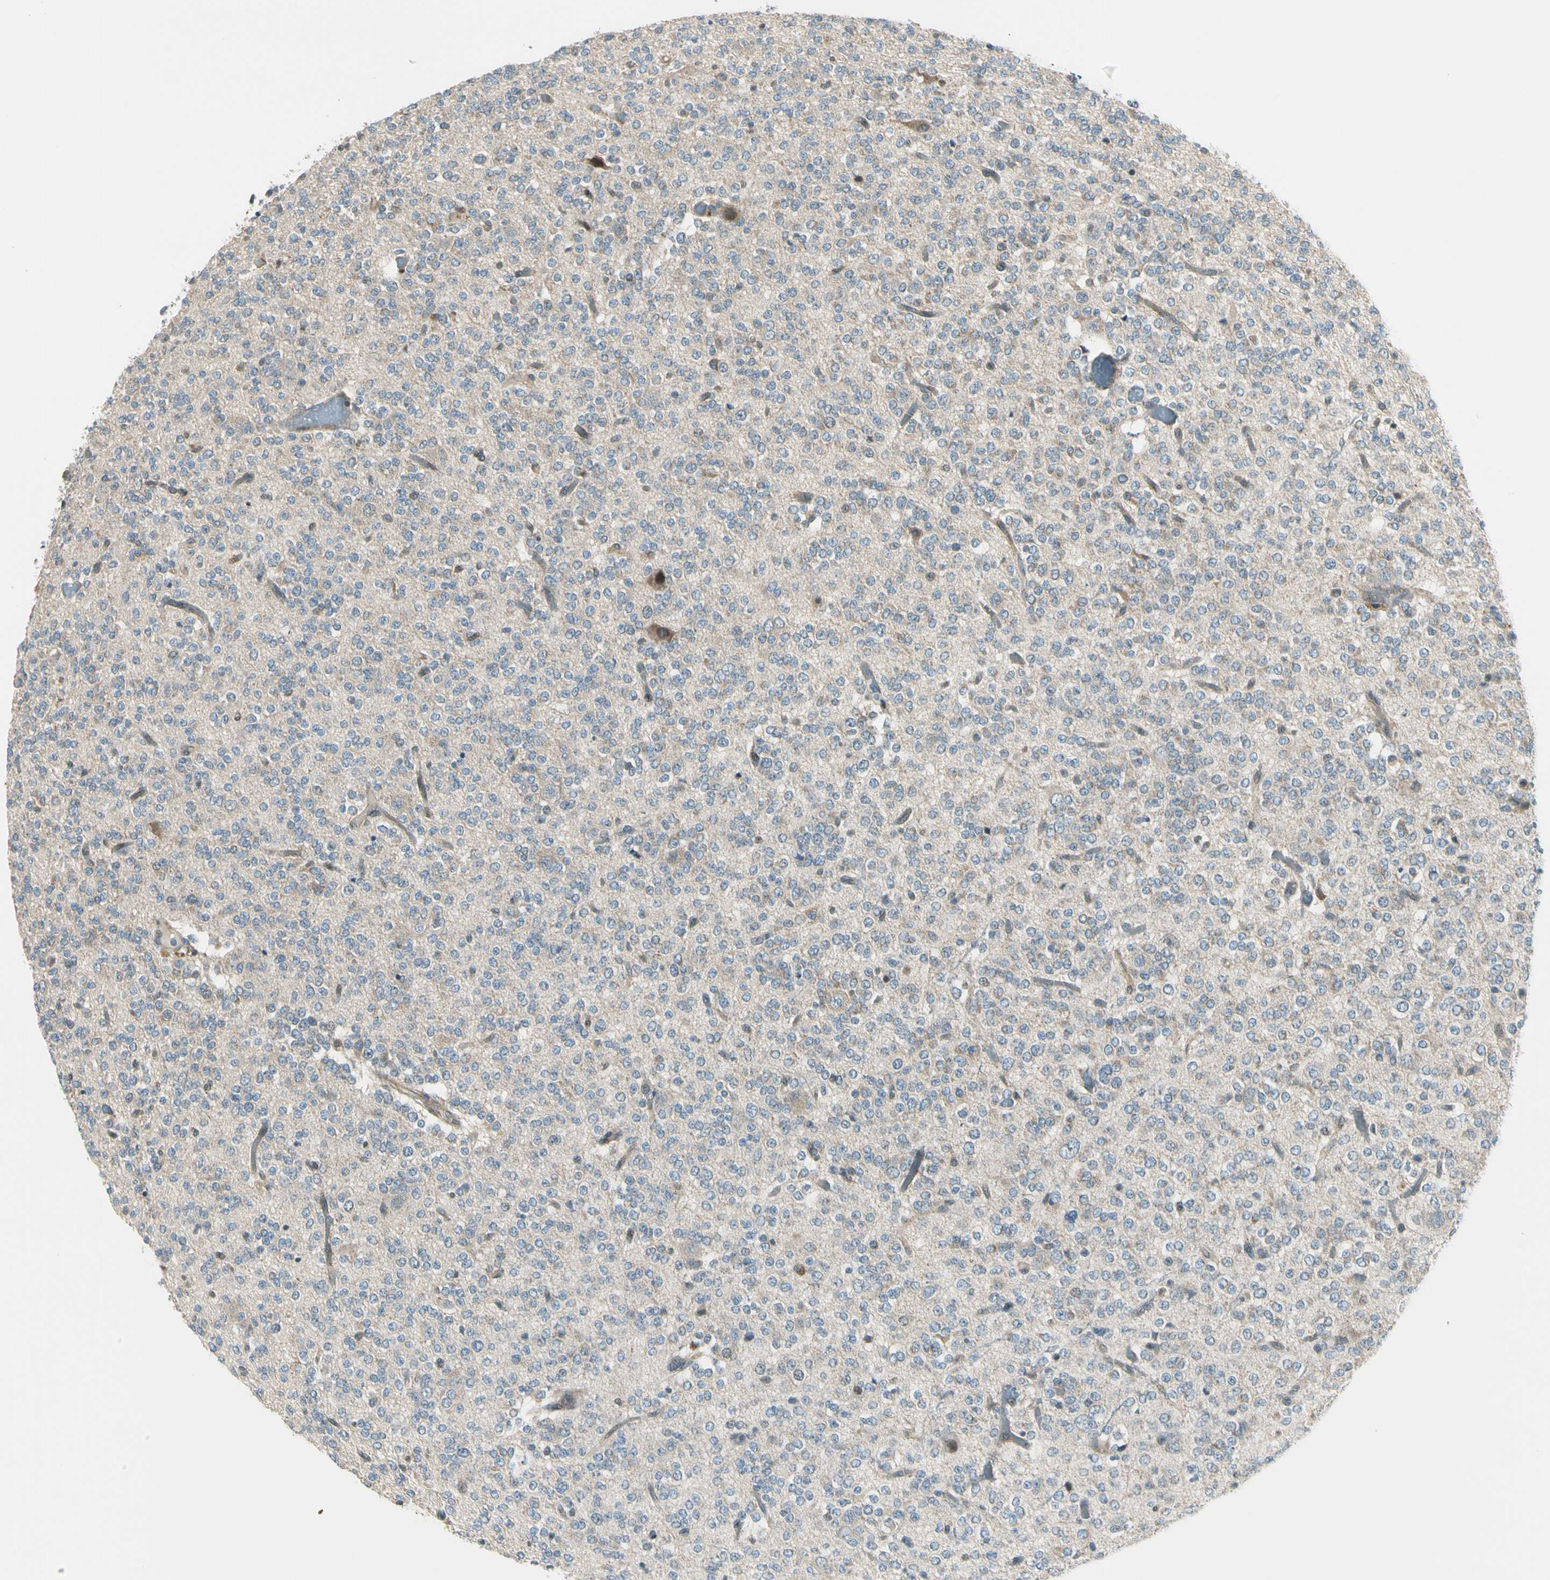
{"staining": {"intensity": "weak", "quantity": "<25%", "location": "cytoplasmic/membranous"}, "tissue": "glioma", "cell_type": "Tumor cells", "image_type": "cancer", "snomed": [{"axis": "morphology", "description": "Glioma, malignant, Low grade"}, {"axis": "topography", "description": "Brain"}], "caption": "IHC photomicrograph of human malignant glioma (low-grade) stained for a protein (brown), which demonstrates no staining in tumor cells. (DAB (3,3'-diaminobenzidine) immunohistochemistry (IHC) with hematoxylin counter stain).", "gene": "SVBP", "patient": {"sex": "male", "age": 38}}